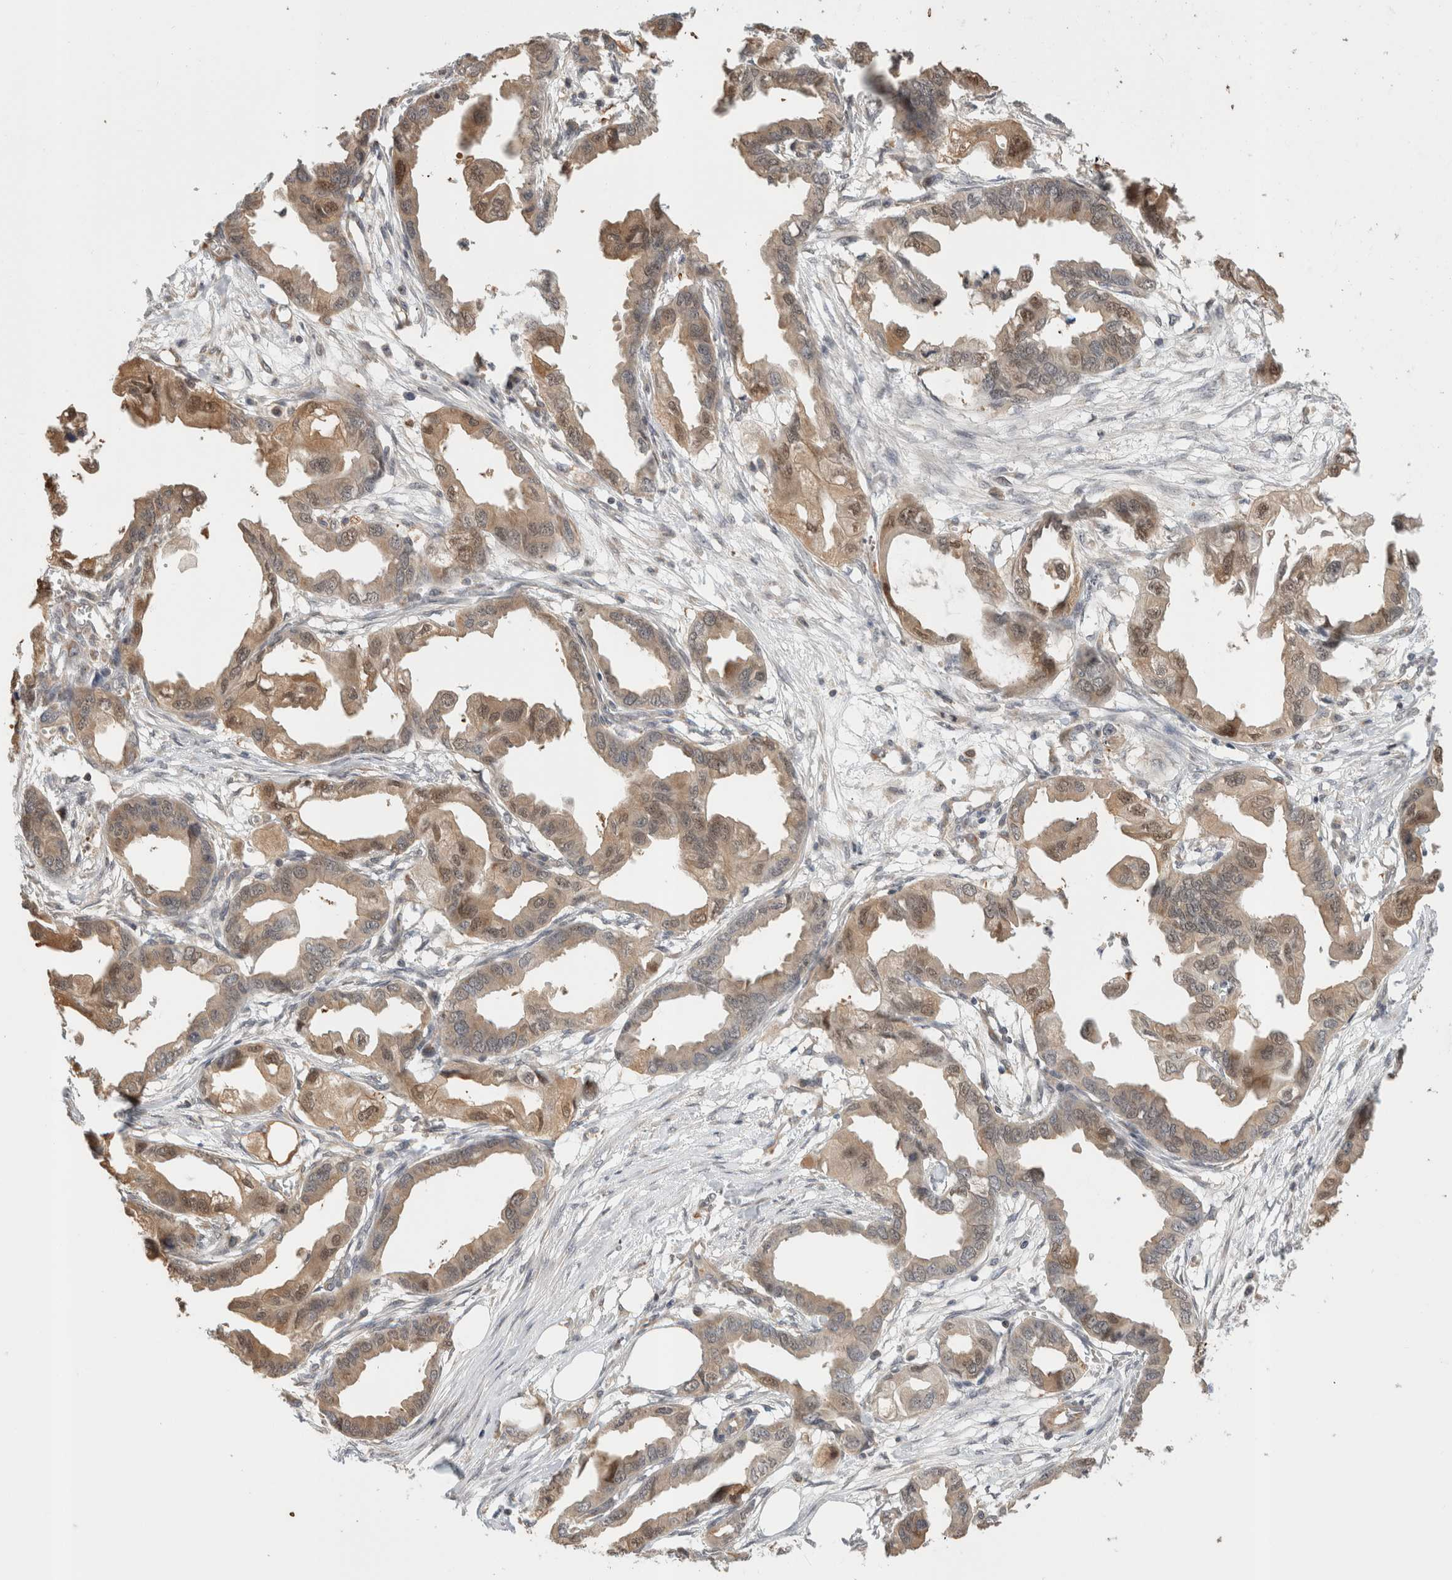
{"staining": {"intensity": "weak", "quantity": ">75%", "location": "cytoplasmic/membranous,nuclear"}, "tissue": "endometrial cancer", "cell_type": "Tumor cells", "image_type": "cancer", "snomed": [{"axis": "morphology", "description": "Adenocarcinoma, NOS"}, {"axis": "morphology", "description": "Adenocarcinoma, metastatic, NOS"}, {"axis": "topography", "description": "Adipose tissue"}, {"axis": "topography", "description": "Endometrium"}], "caption": "Endometrial cancer (metastatic adenocarcinoma) stained with a brown dye shows weak cytoplasmic/membranous and nuclear positive staining in approximately >75% of tumor cells.", "gene": "OTUD6B", "patient": {"sex": "female", "age": 67}}